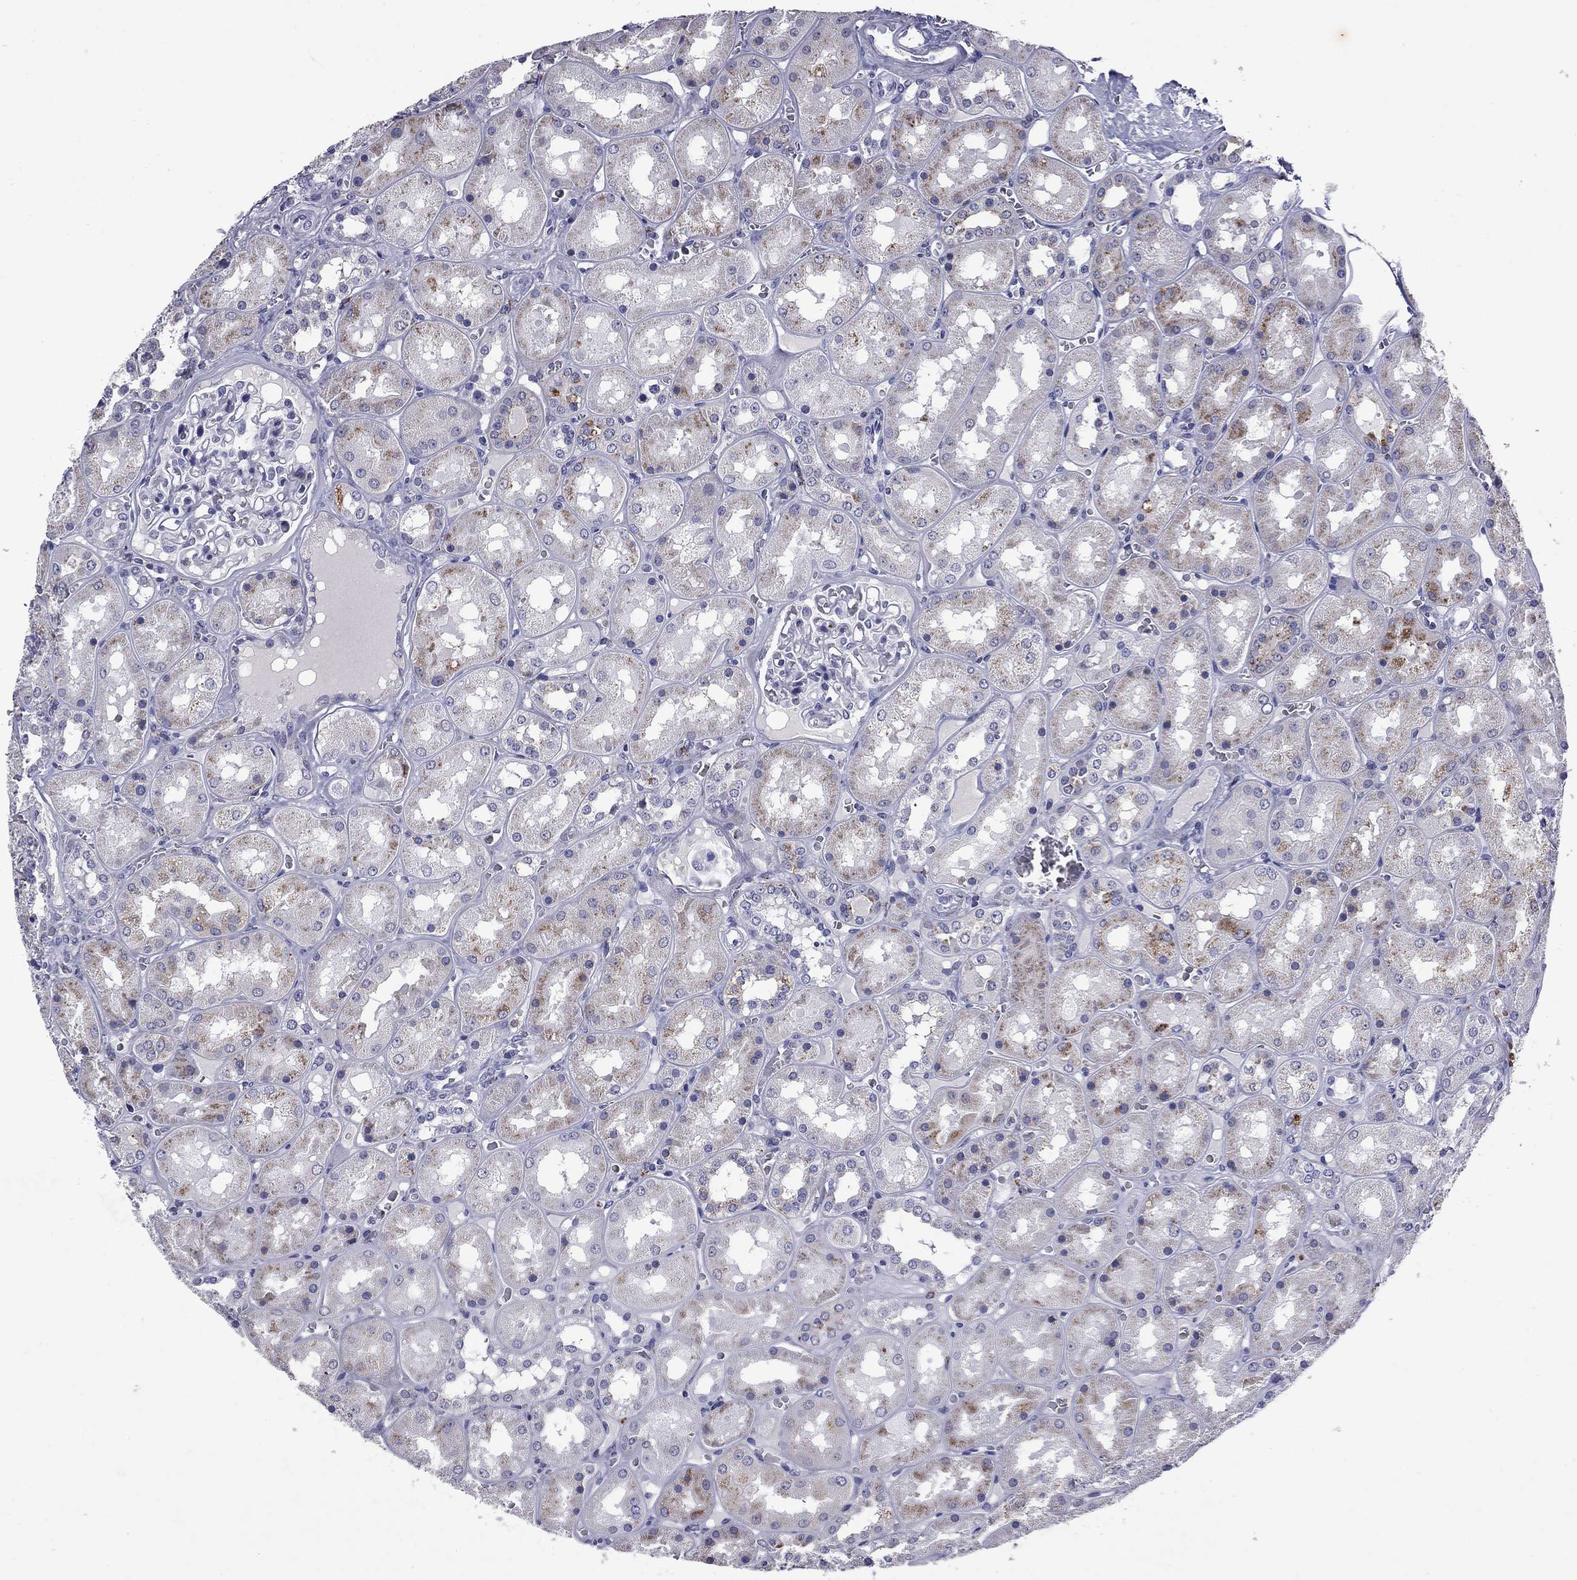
{"staining": {"intensity": "negative", "quantity": "none", "location": "none"}, "tissue": "kidney", "cell_type": "Cells in glomeruli", "image_type": "normal", "snomed": [{"axis": "morphology", "description": "Normal tissue, NOS"}, {"axis": "topography", "description": "Kidney"}], "caption": "This is a image of IHC staining of benign kidney, which shows no positivity in cells in glomeruli. Nuclei are stained in blue.", "gene": "MADCAM1", "patient": {"sex": "male", "age": 73}}